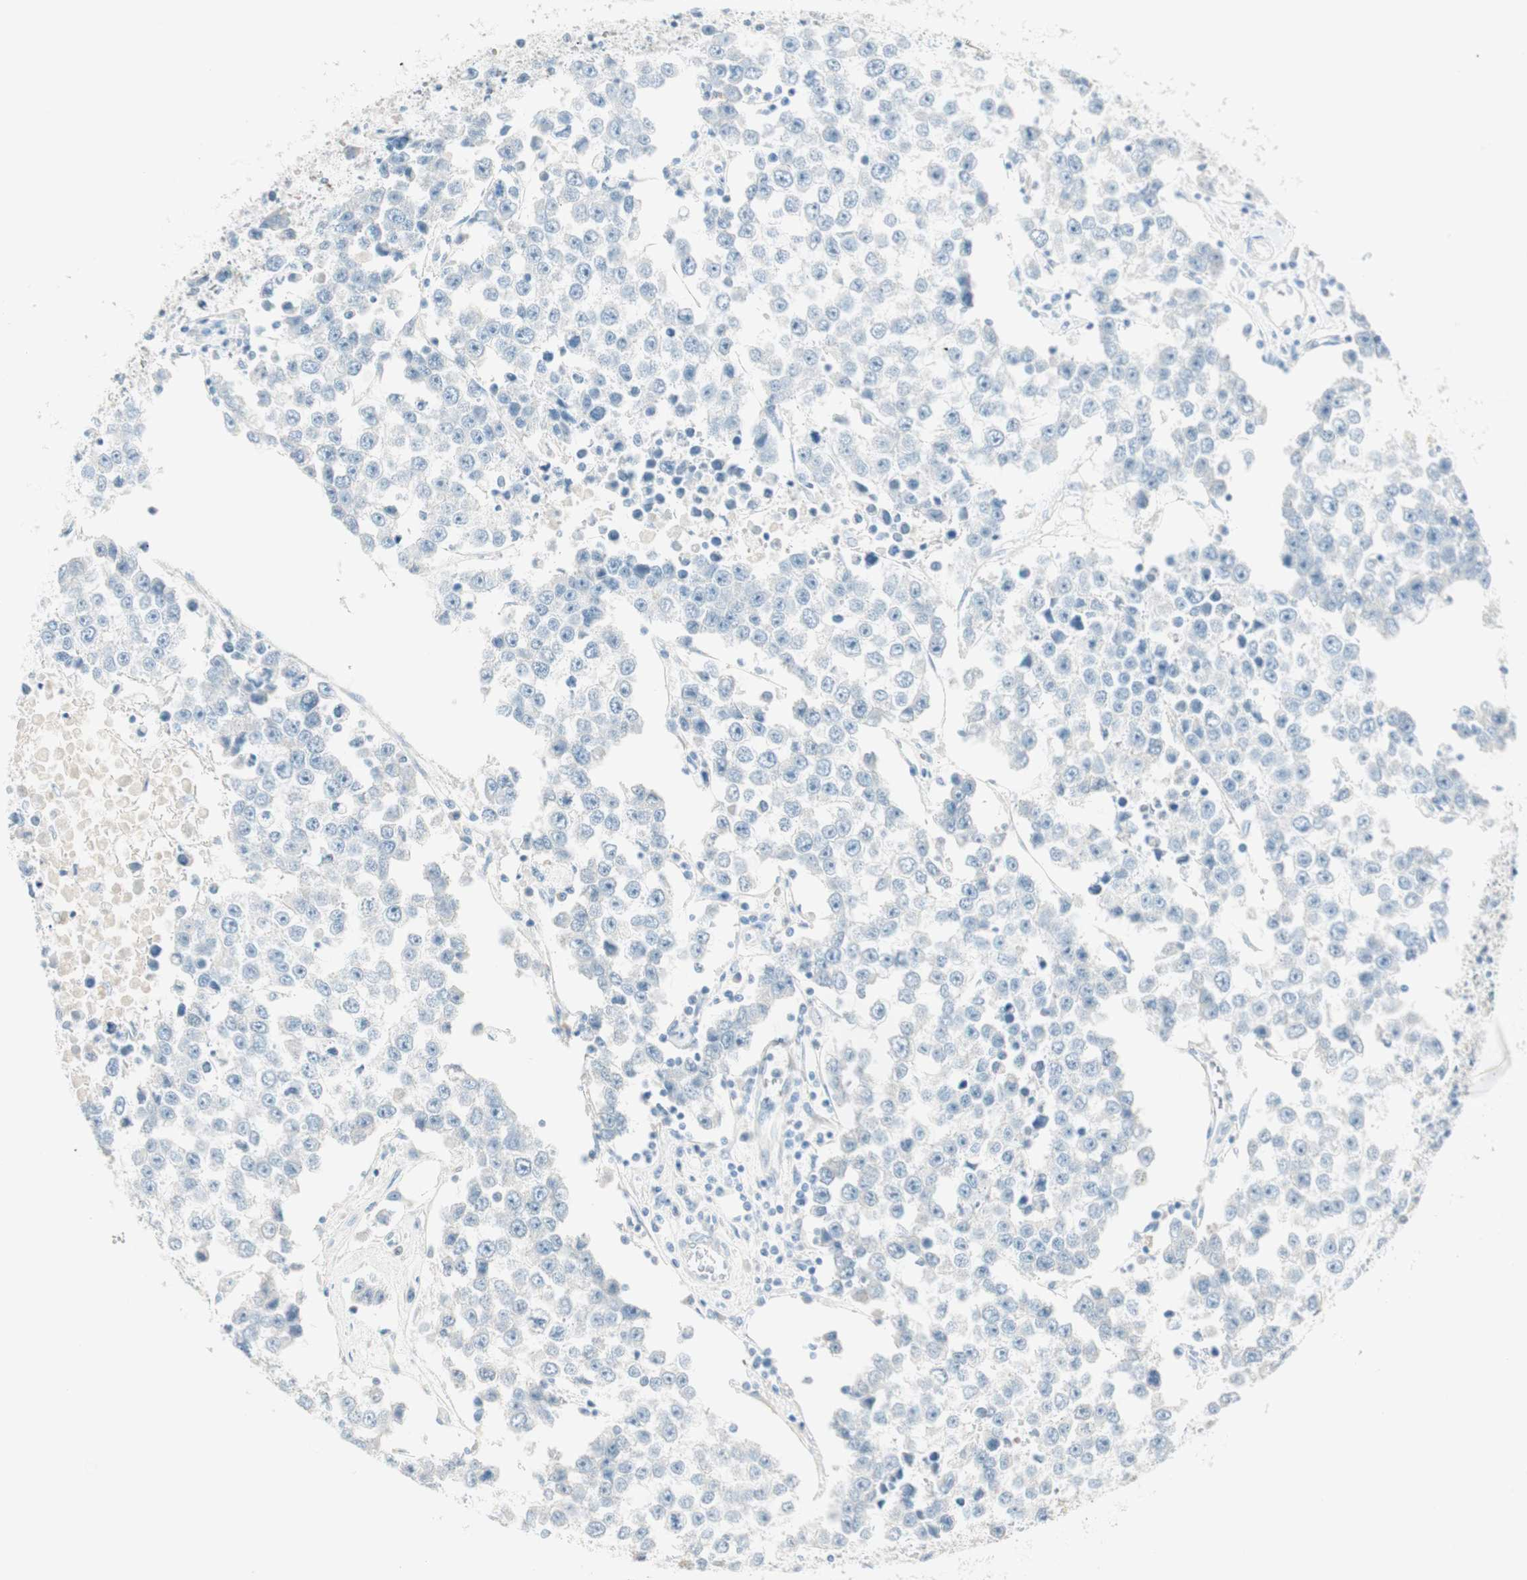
{"staining": {"intensity": "negative", "quantity": "none", "location": "none"}, "tissue": "testis cancer", "cell_type": "Tumor cells", "image_type": "cancer", "snomed": [{"axis": "morphology", "description": "Seminoma, NOS"}, {"axis": "morphology", "description": "Carcinoma, Embryonal, NOS"}, {"axis": "topography", "description": "Testis"}], "caption": "Tumor cells show no significant positivity in testis seminoma.", "gene": "HPGD", "patient": {"sex": "male", "age": 52}}